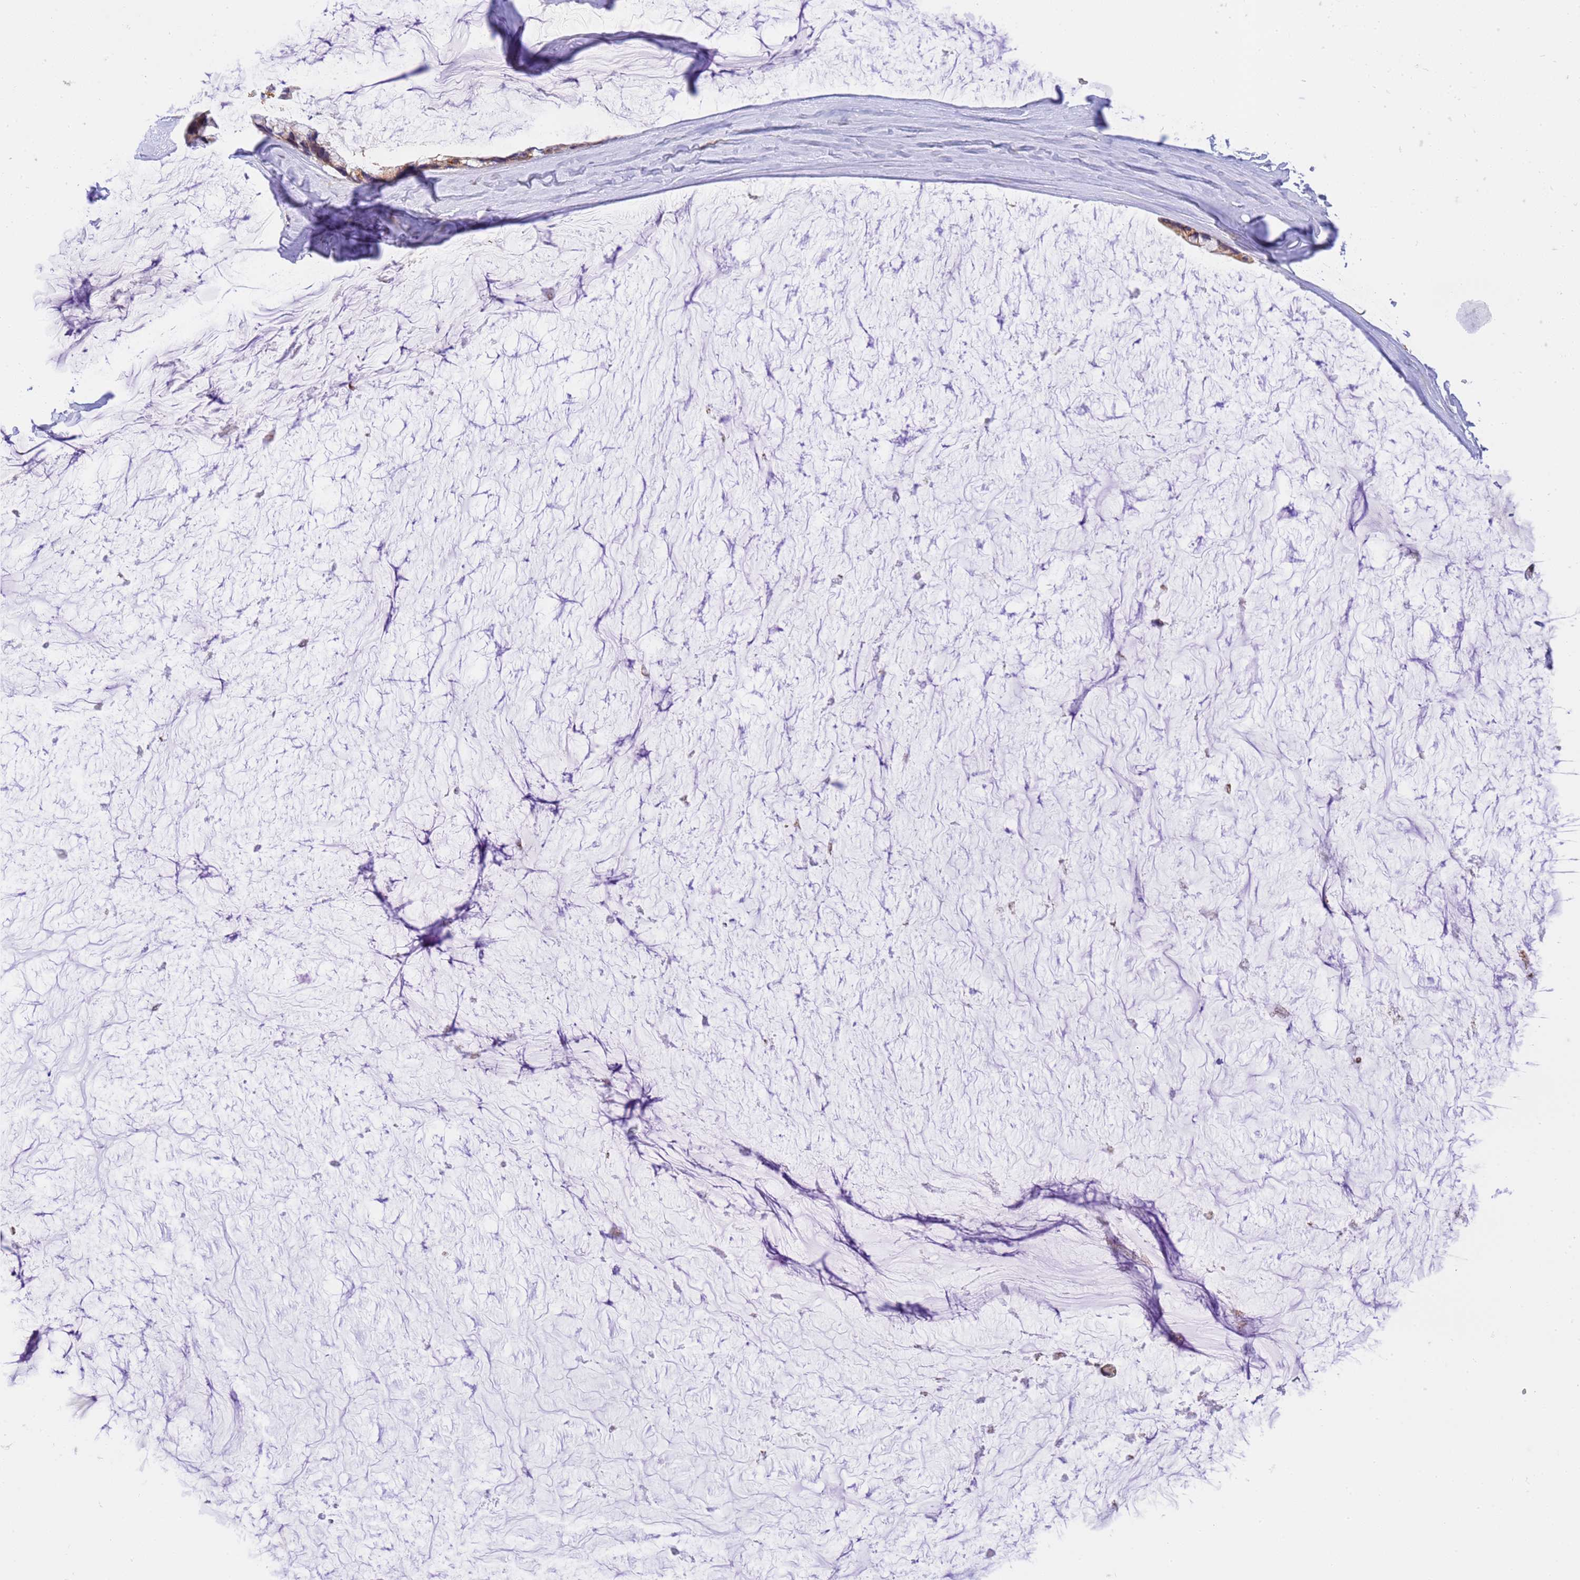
{"staining": {"intensity": "moderate", "quantity": "25%-75%", "location": "cytoplasmic/membranous"}, "tissue": "ovarian cancer", "cell_type": "Tumor cells", "image_type": "cancer", "snomed": [{"axis": "morphology", "description": "Cystadenocarcinoma, mucinous, NOS"}, {"axis": "topography", "description": "Ovary"}], "caption": "Moderate cytoplasmic/membranous expression for a protein is identified in about 25%-75% of tumor cells of mucinous cystadenocarcinoma (ovarian) using IHC.", "gene": "RHBDD3", "patient": {"sex": "female", "age": 39}}